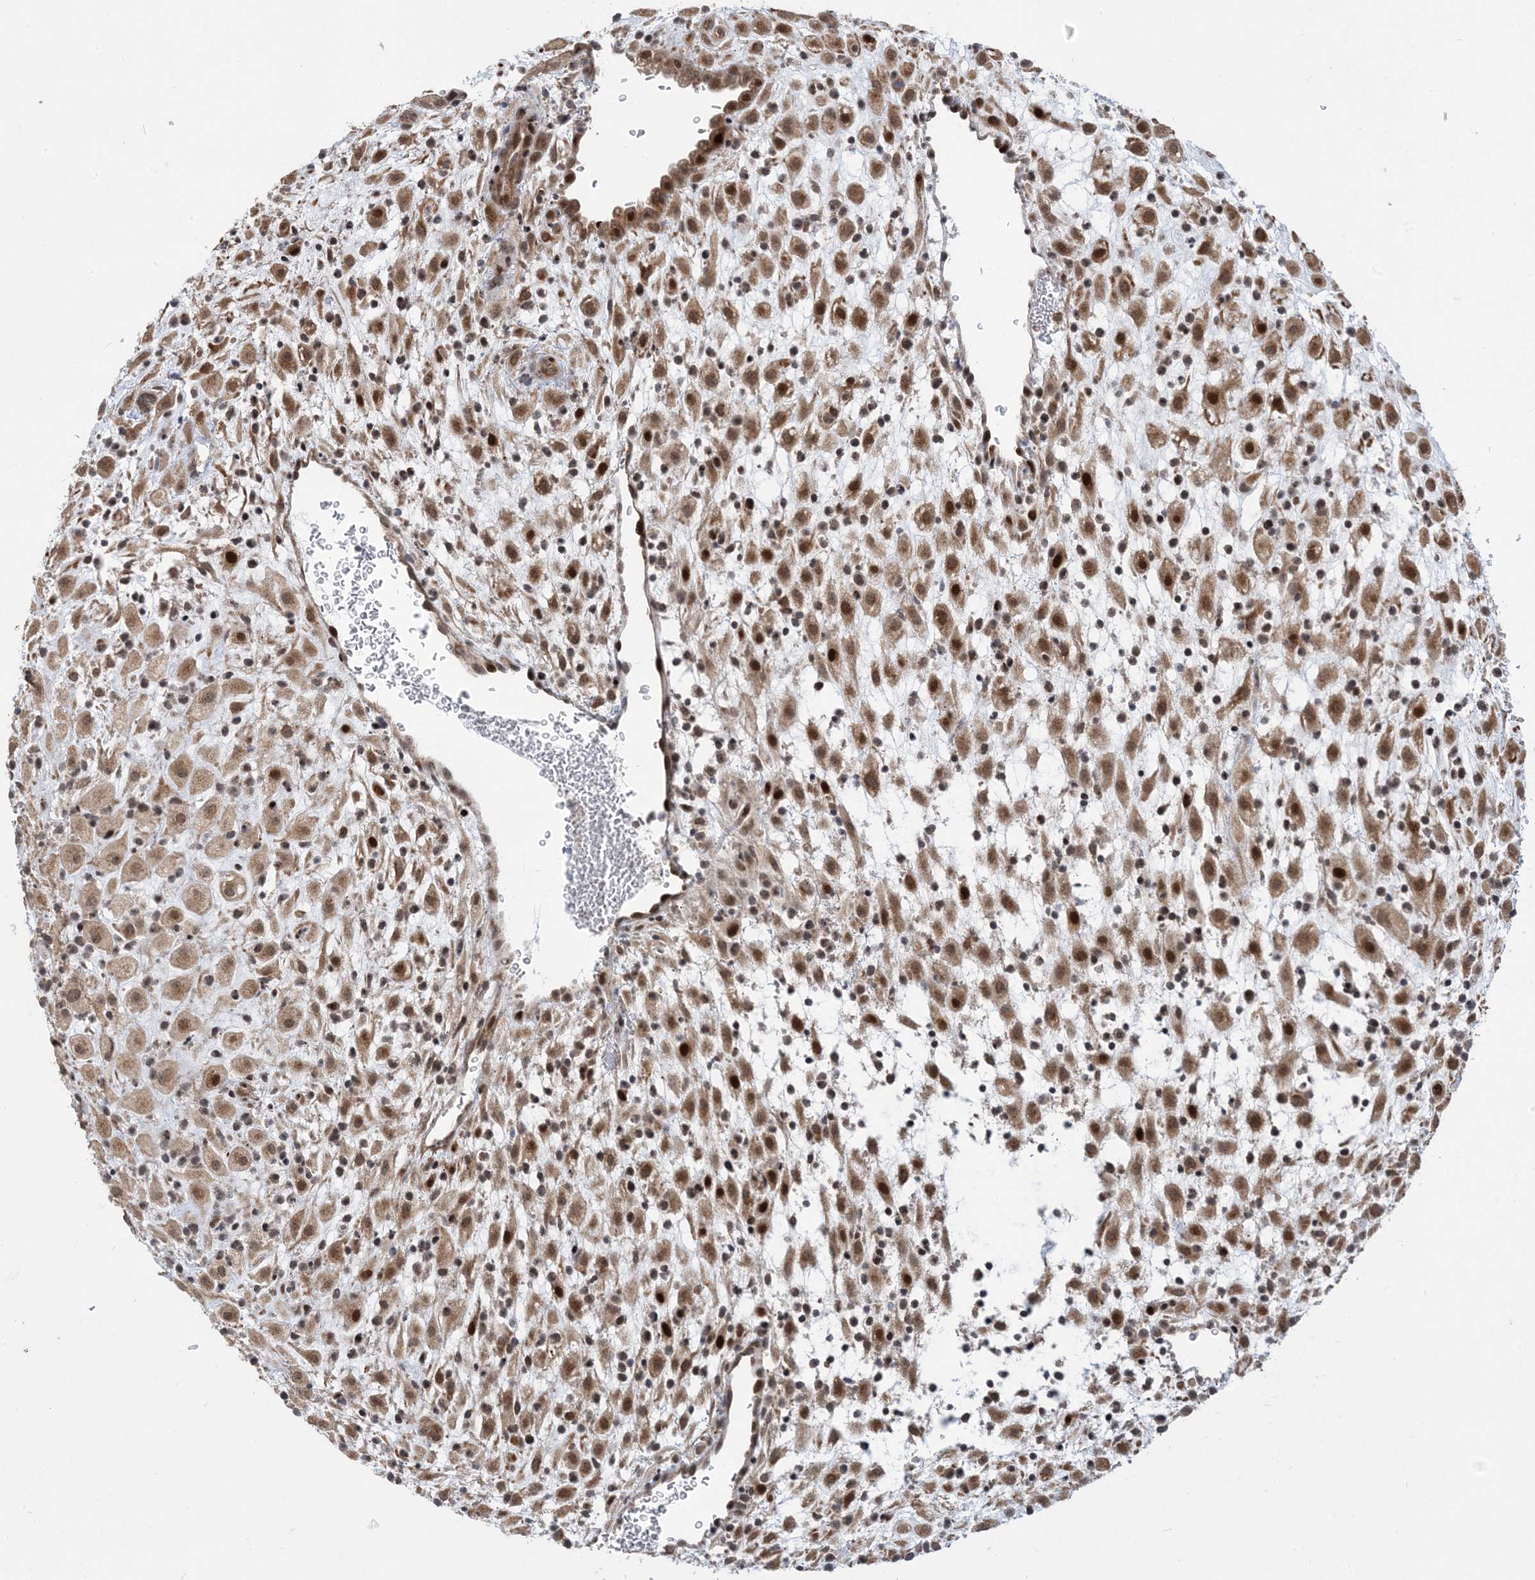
{"staining": {"intensity": "moderate", "quantity": ">75%", "location": "cytoplasmic/membranous,nuclear"}, "tissue": "placenta", "cell_type": "Trophoblastic cells", "image_type": "normal", "snomed": [{"axis": "morphology", "description": "Normal tissue, NOS"}, {"axis": "topography", "description": "Placenta"}], "caption": "High-magnification brightfield microscopy of benign placenta stained with DAB (brown) and counterstained with hematoxylin (blue). trophoblastic cells exhibit moderate cytoplasmic/membranous,nuclear staining is appreciated in about>75% of cells. The staining was performed using DAB to visualize the protein expression in brown, while the nuclei were stained in blue with hematoxylin (Magnification: 20x).", "gene": "FAM9B", "patient": {"sex": "female", "age": 35}}